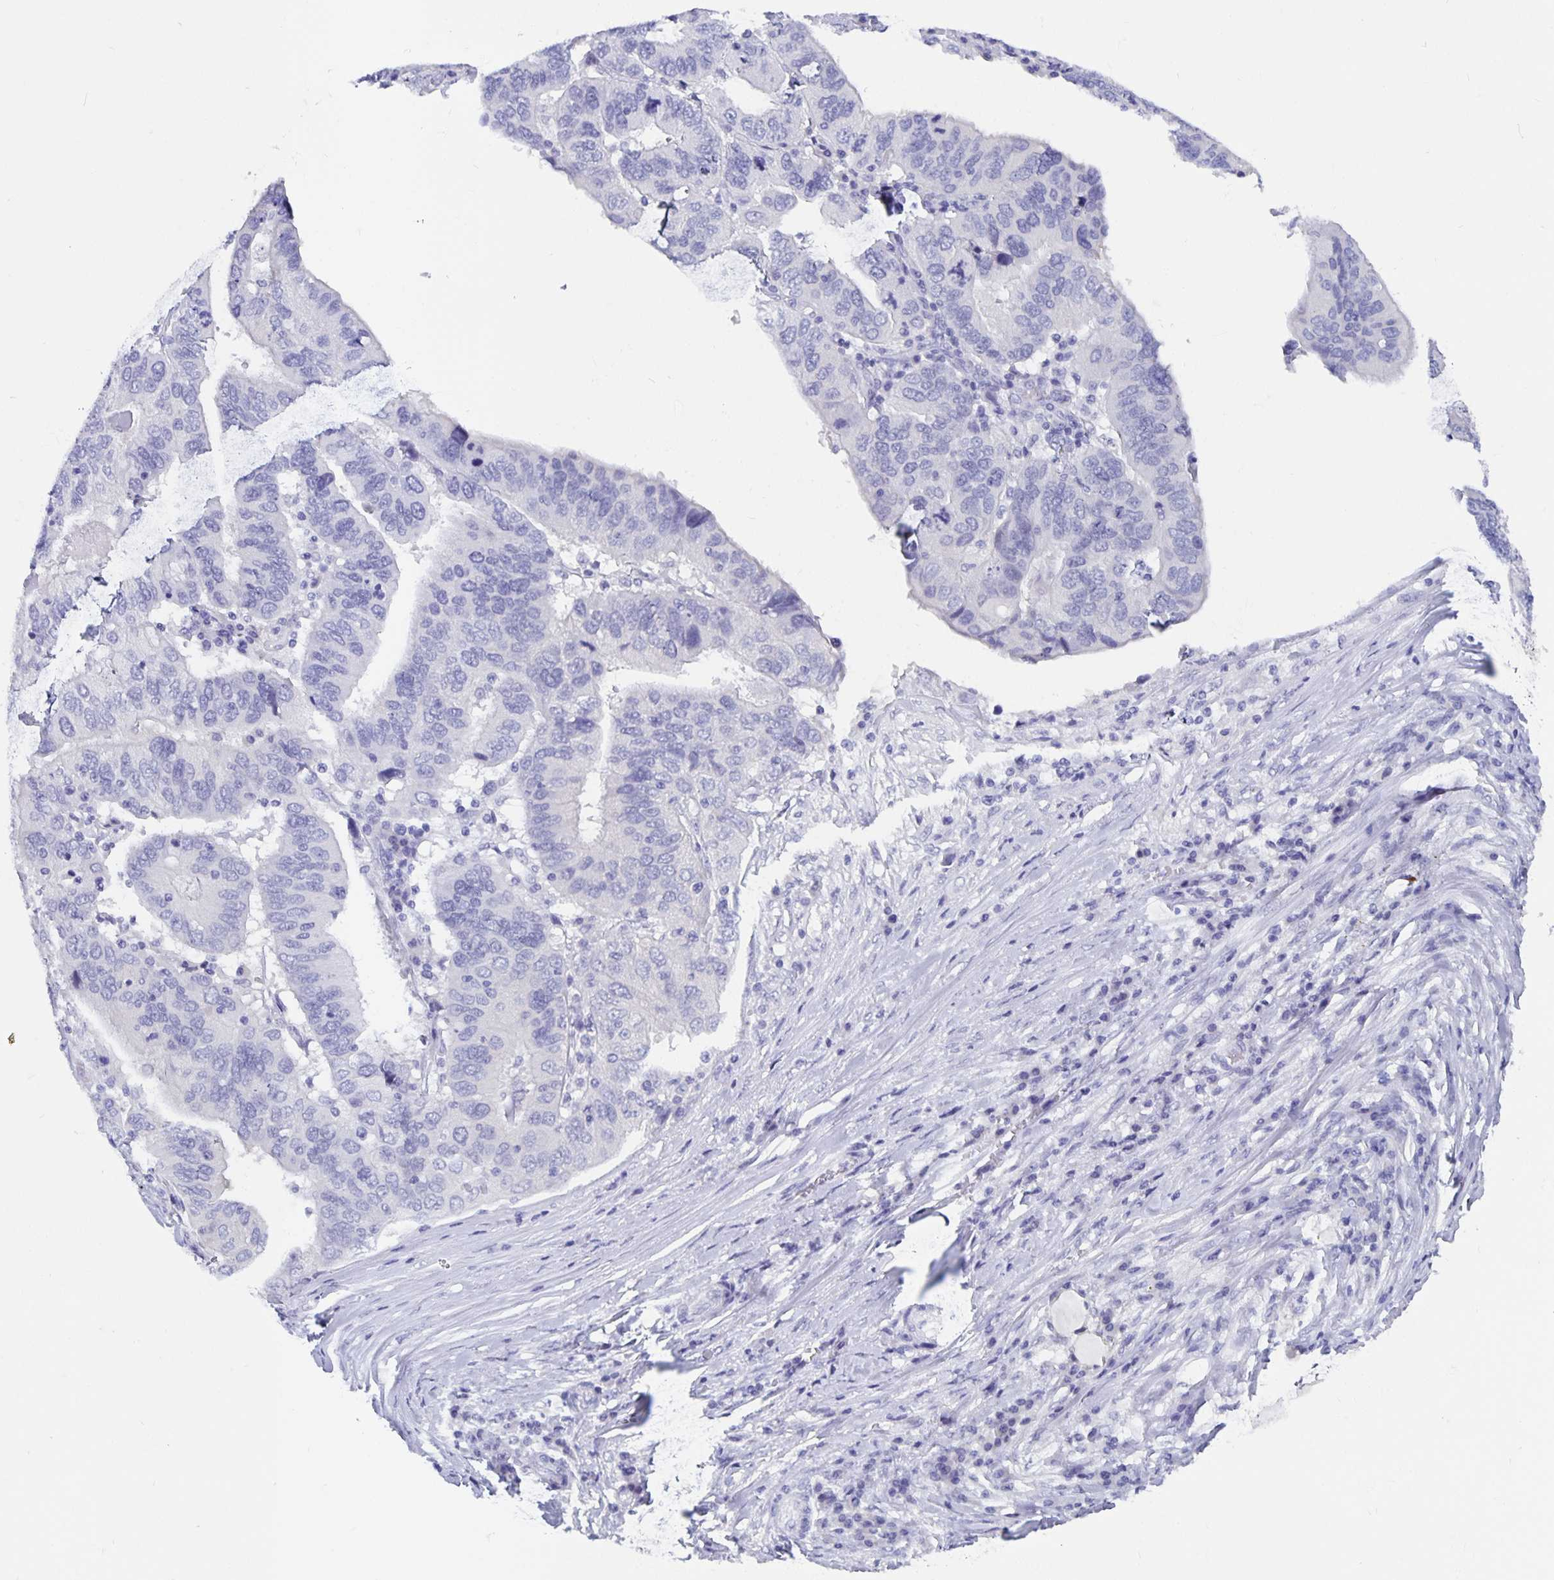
{"staining": {"intensity": "negative", "quantity": "none", "location": "none"}, "tissue": "ovarian cancer", "cell_type": "Tumor cells", "image_type": "cancer", "snomed": [{"axis": "morphology", "description": "Cystadenocarcinoma, serous, NOS"}, {"axis": "topography", "description": "Ovary"}], "caption": "This is an IHC photomicrograph of human ovarian serous cystadenocarcinoma. There is no expression in tumor cells.", "gene": "ODF3B", "patient": {"sex": "female", "age": 79}}